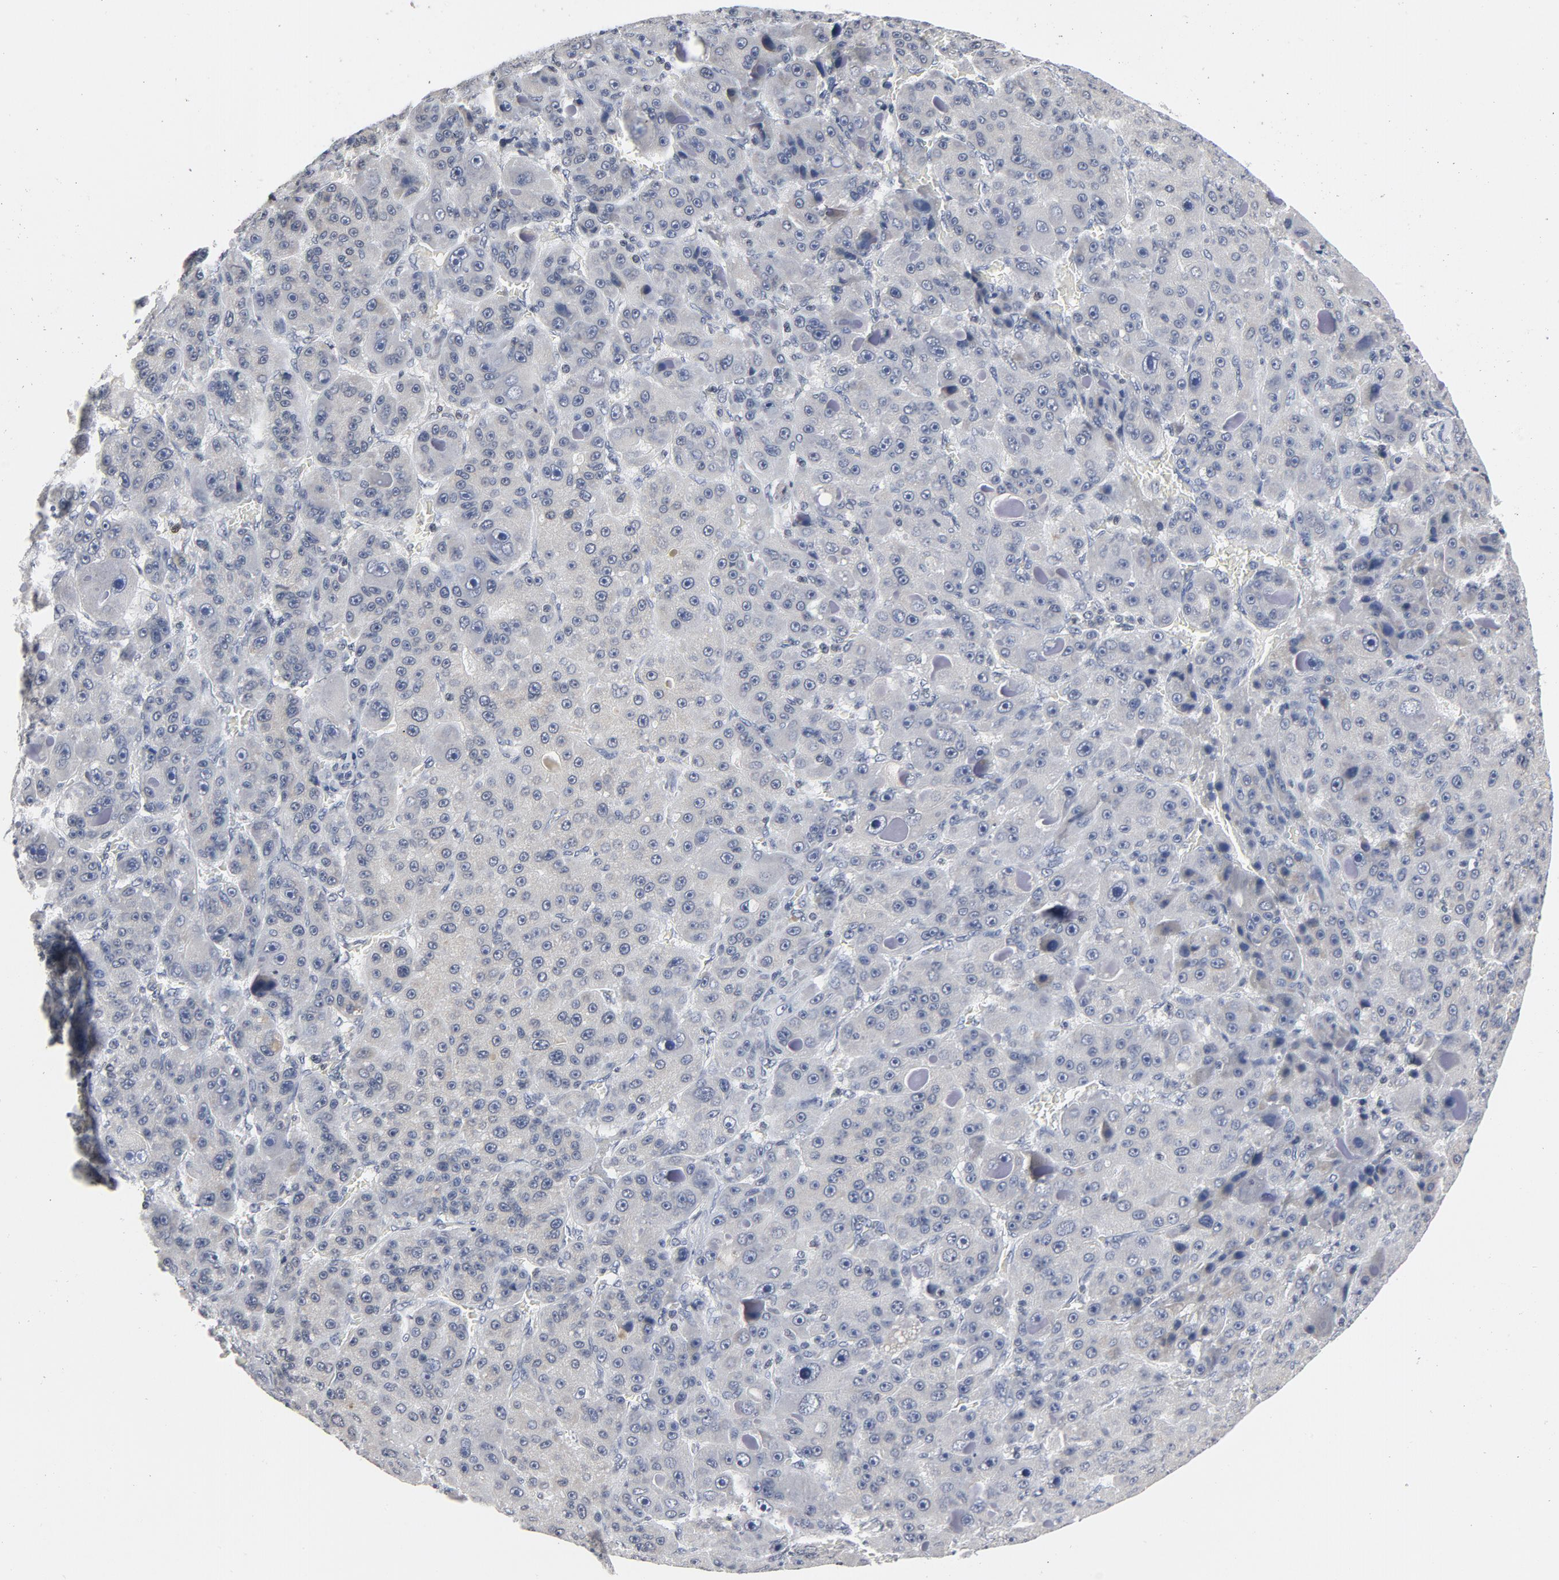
{"staining": {"intensity": "weak", "quantity": "<25%", "location": "cytoplasmic/membranous"}, "tissue": "liver cancer", "cell_type": "Tumor cells", "image_type": "cancer", "snomed": [{"axis": "morphology", "description": "Carcinoma, Hepatocellular, NOS"}, {"axis": "topography", "description": "Liver"}], "caption": "High power microscopy micrograph of an immunohistochemistry (IHC) photomicrograph of hepatocellular carcinoma (liver), revealing no significant staining in tumor cells.", "gene": "TCL1A", "patient": {"sex": "male", "age": 76}}